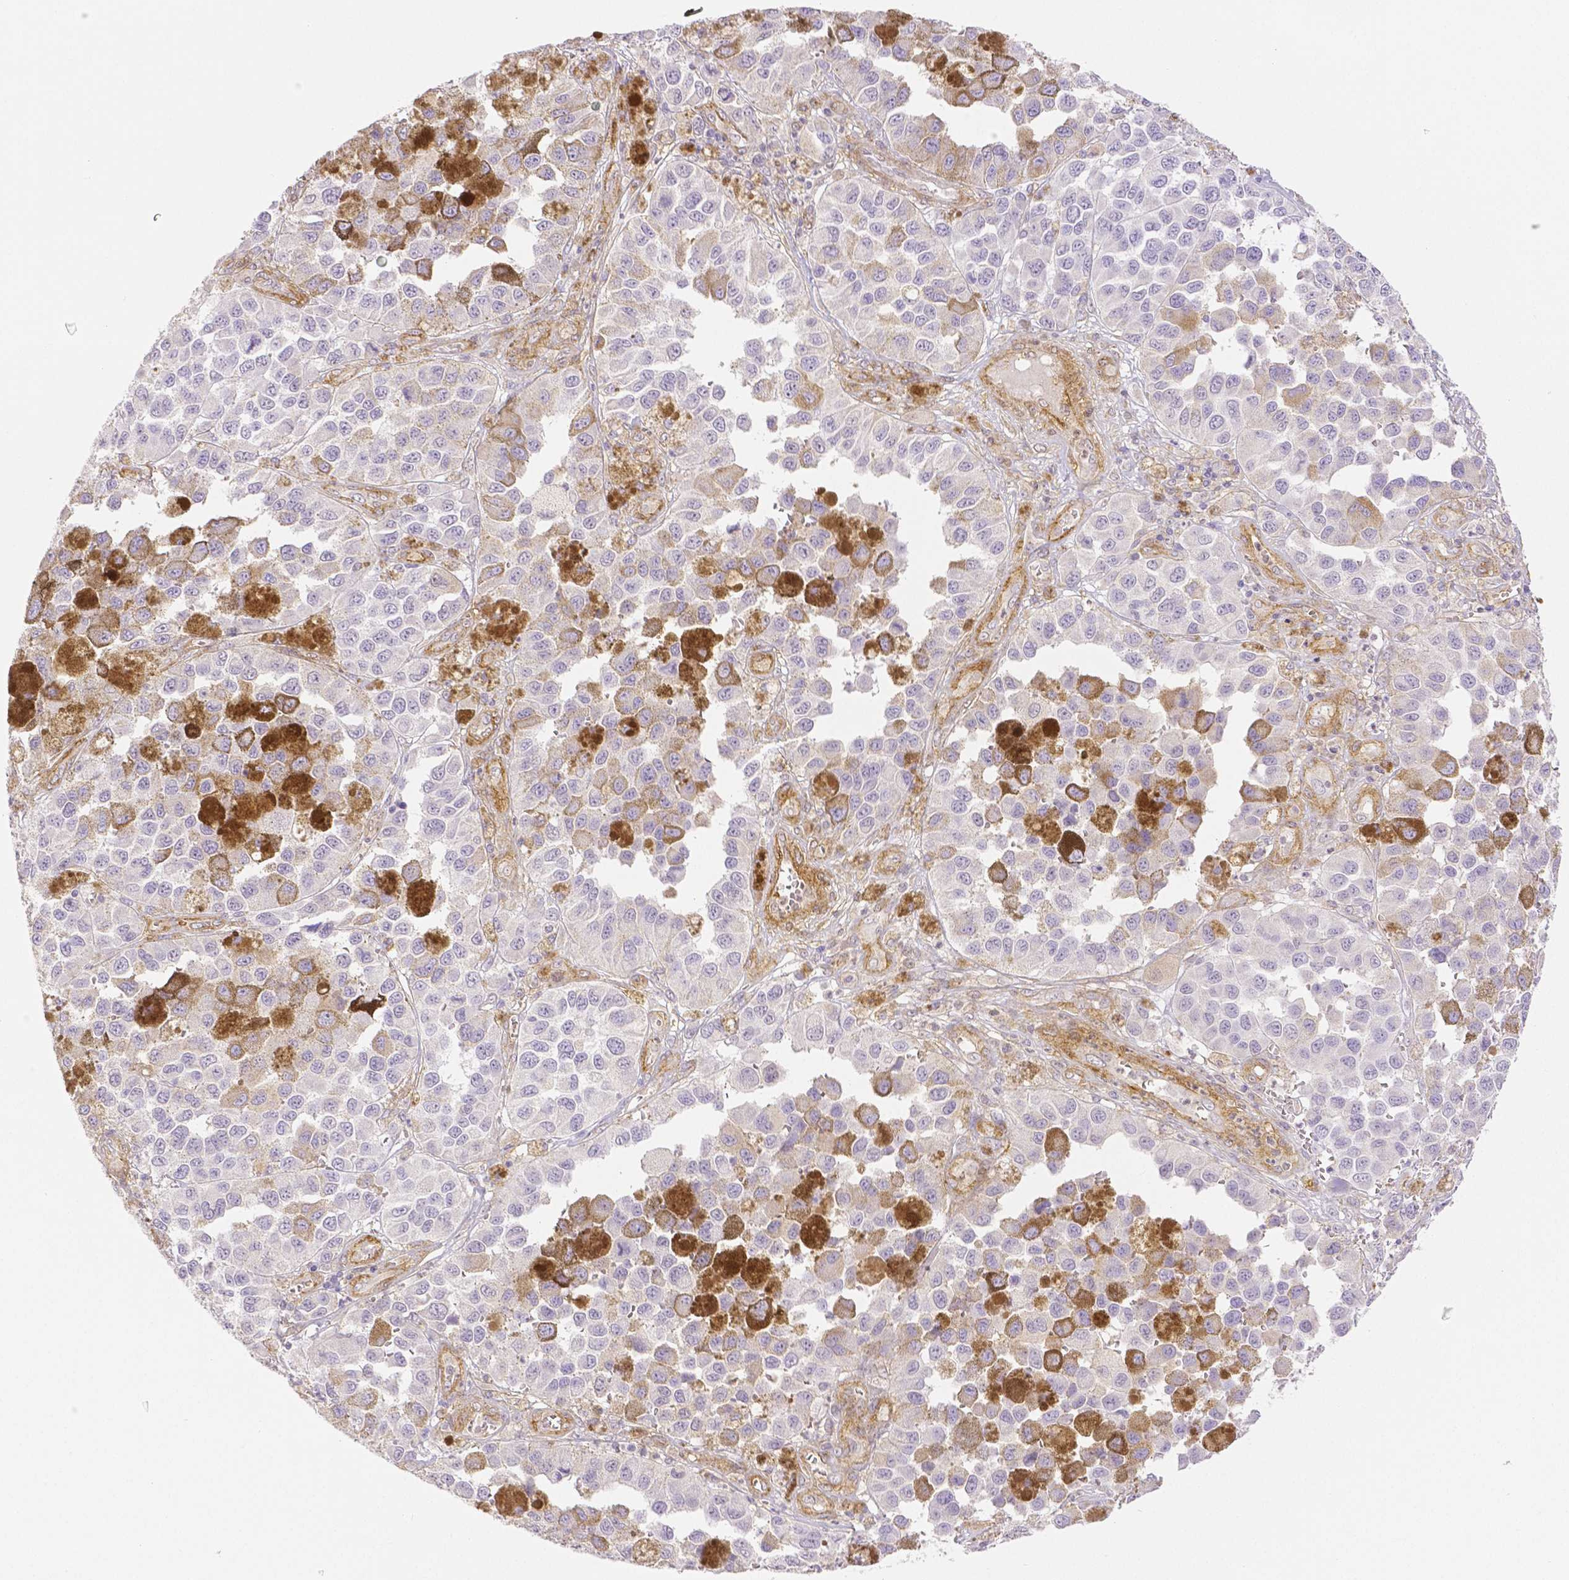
{"staining": {"intensity": "negative", "quantity": "none", "location": "none"}, "tissue": "melanoma", "cell_type": "Tumor cells", "image_type": "cancer", "snomed": [{"axis": "morphology", "description": "Malignant melanoma, NOS"}, {"axis": "topography", "description": "Skin"}], "caption": "Malignant melanoma was stained to show a protein in brown. There is no significant positivity in tumor cells.", "gene": "THY1", "patient": {"sex": "female", "age": 58}}